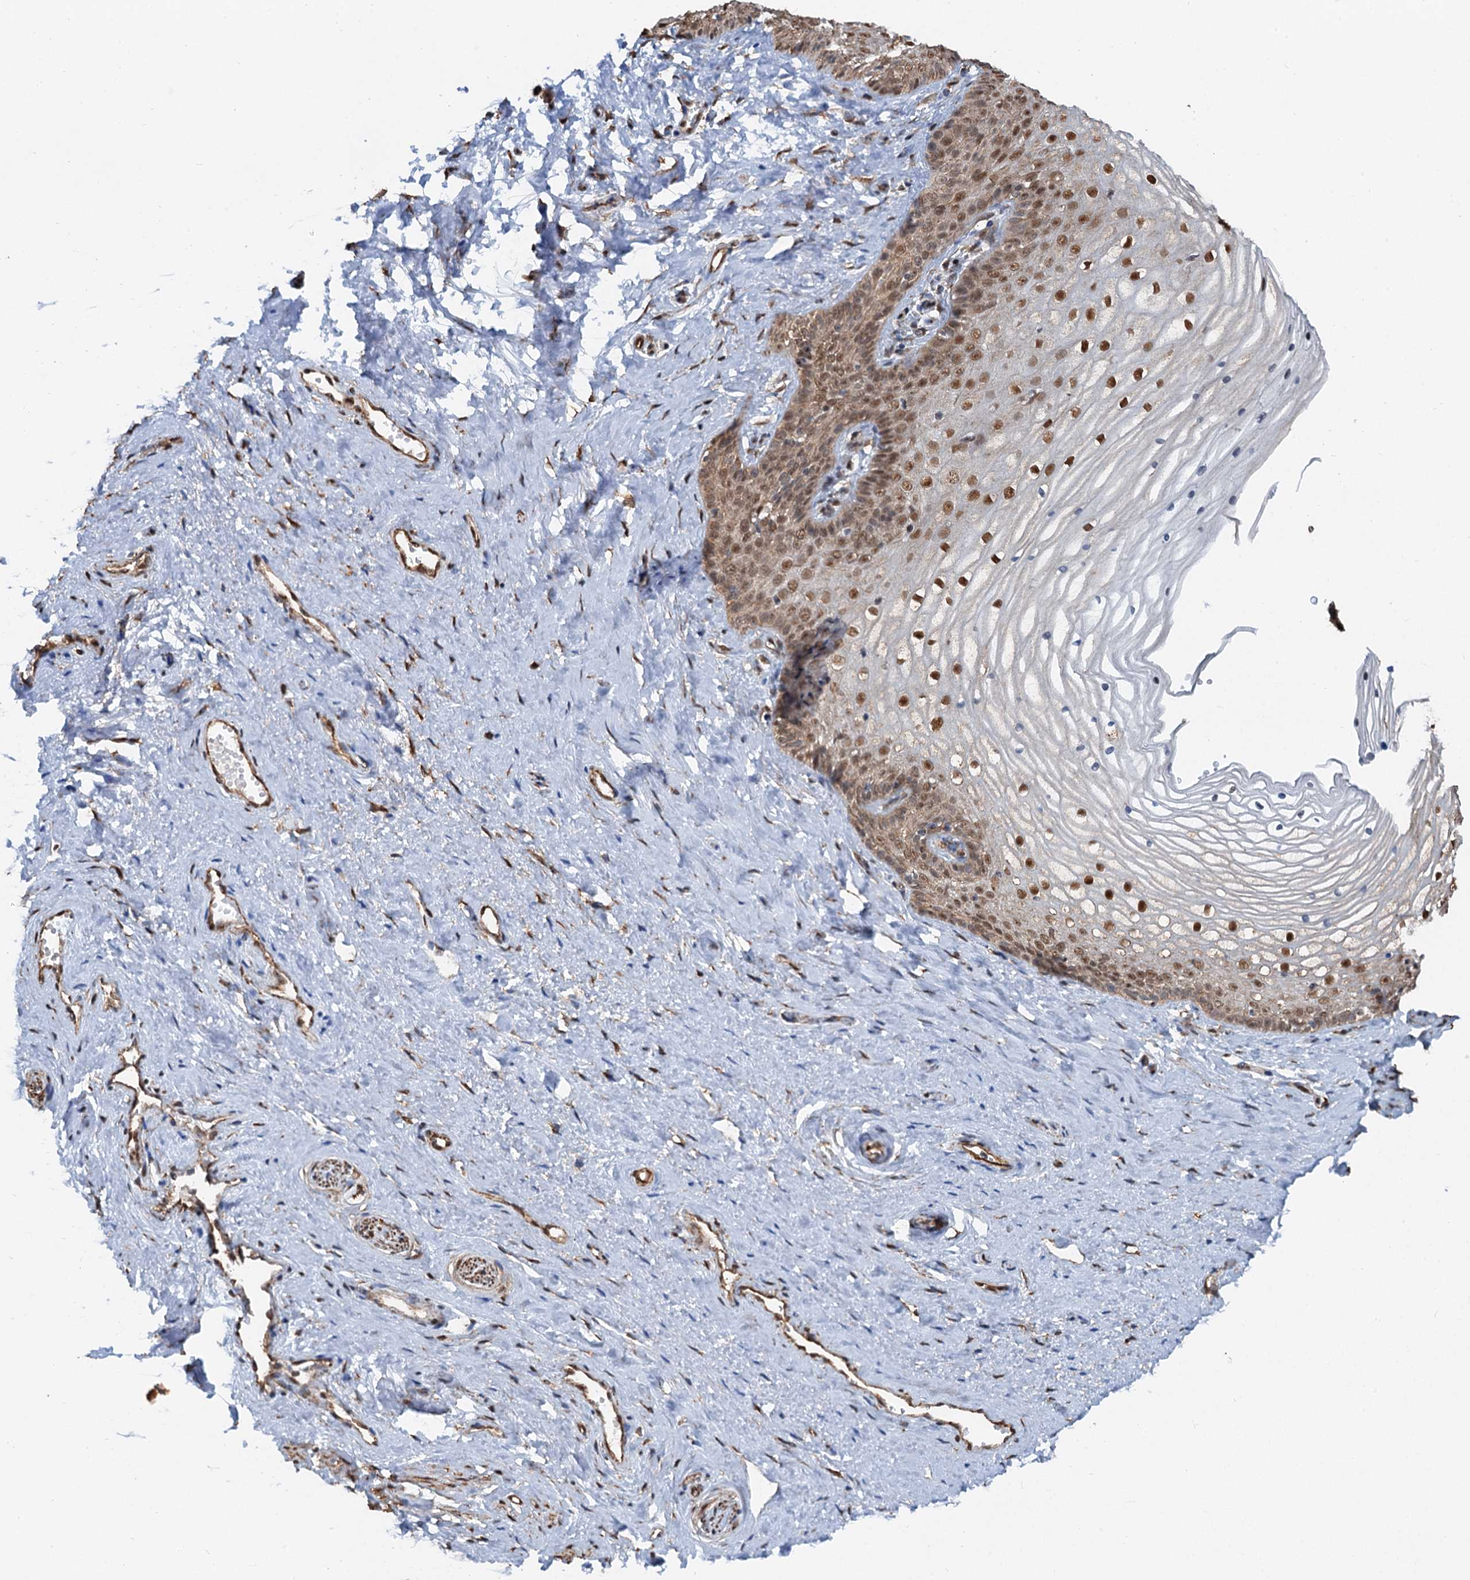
{"staining": {"intensity": "strong", "quantity": ">75%", "location": "nuclear"}, "tissue": "vagina", "cell_type": "Squamous epithelial cells", "image_type": "normal", "snomed": [{"axis": "morphology", "description": "Normal tissue, NOS"}, {"axis": "topography", "description": "Vagina"}, {"axis": "topography", "description": "Cervix"}], "caption": "Human vagina stained with a brown dye shows strong nuclear positive positivity in approximately >75% of squamous epithelial cells.", "gene": "CFDP1", "patient": {"sex": "female", "age": 40}}